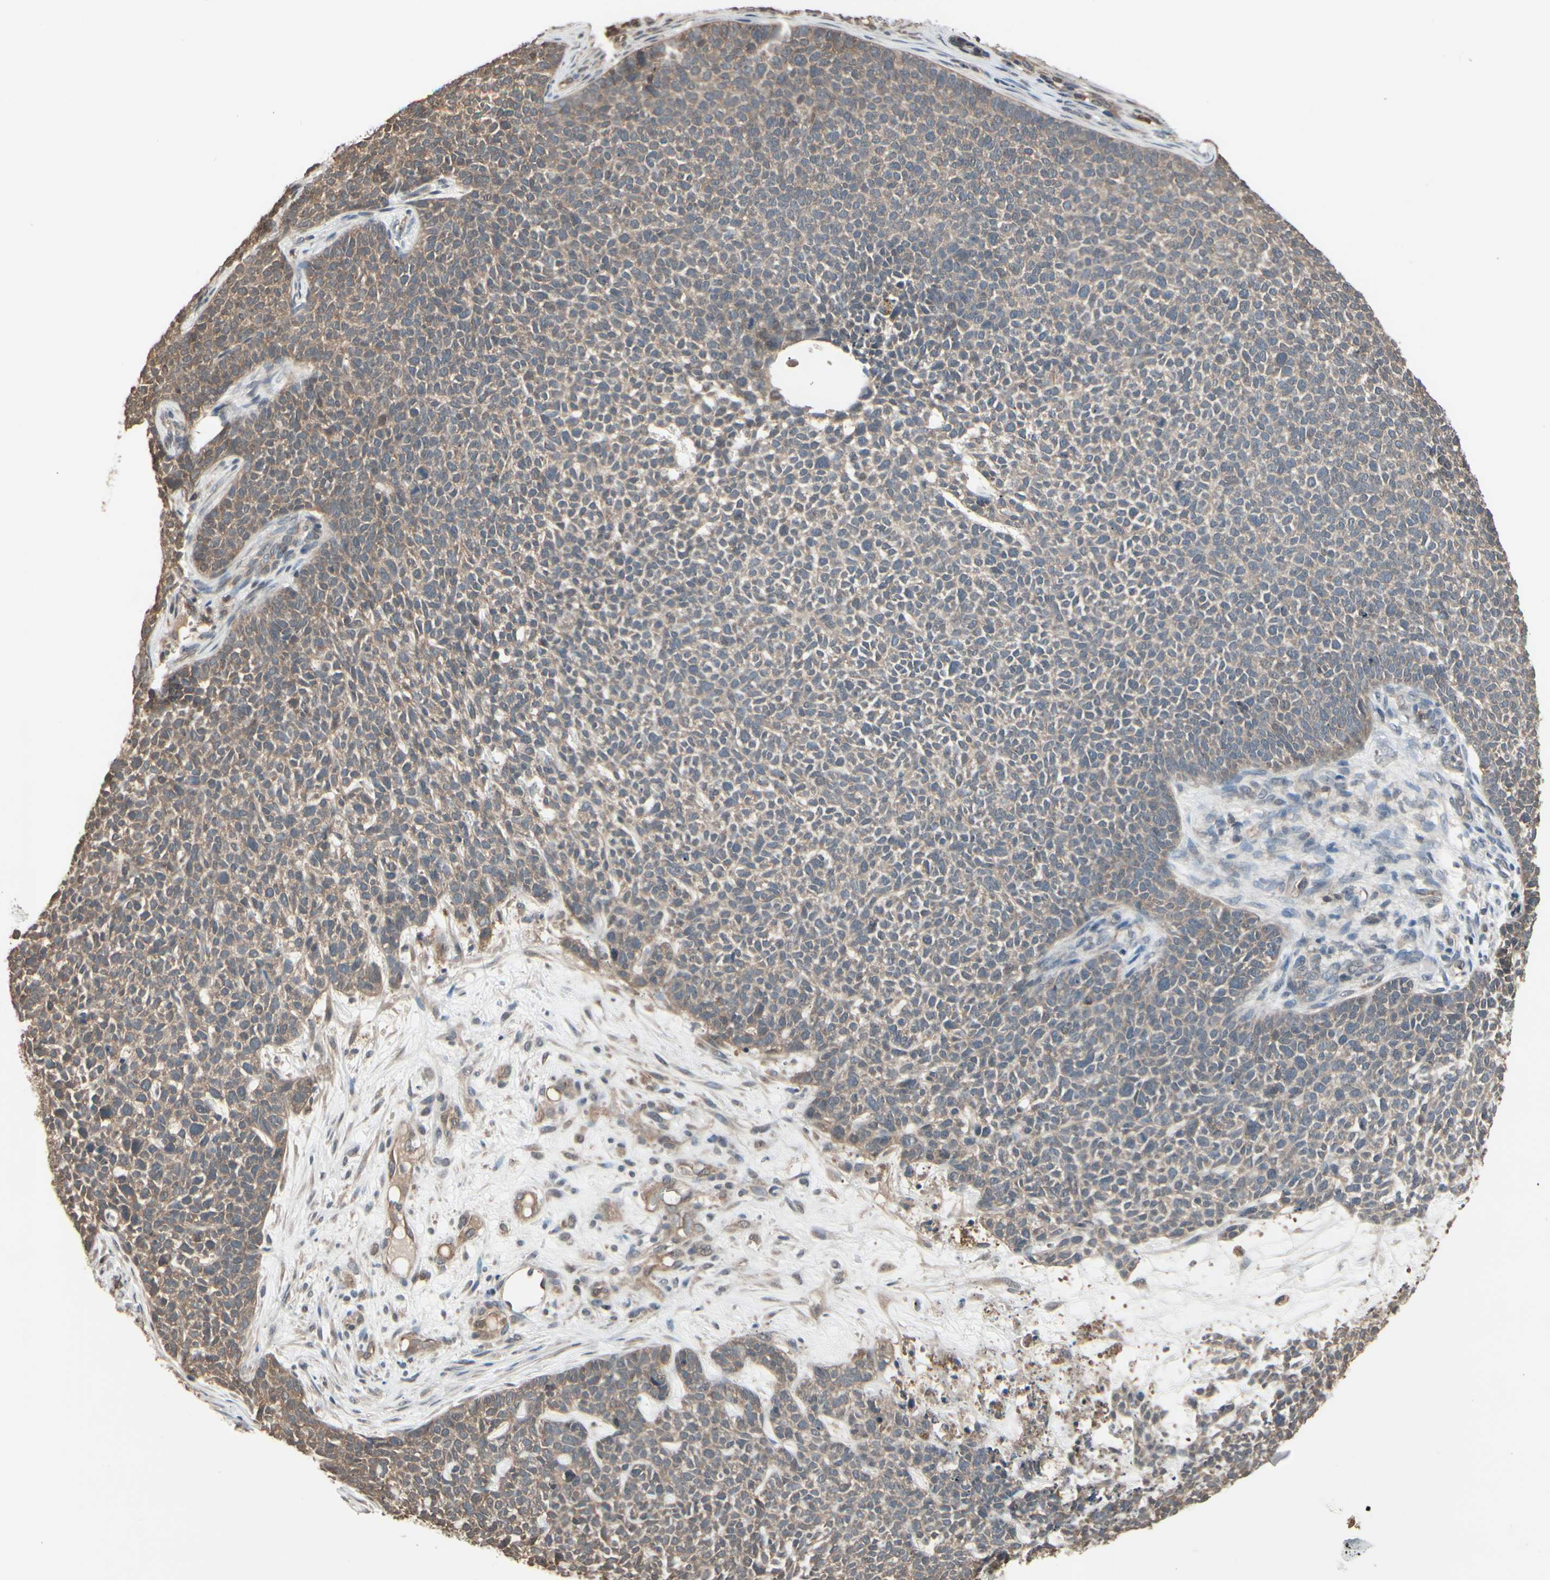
{"staining": {"intensity": "weak", "quantity": ">75%", "location": "cytoplasmic/membranous"}, "tissue": "skin cancer", "cell_type": "Tumor cells", "image_type": "cancer", "snomed": [{"axis": "morphology", "description": "Basal cell carcinoma"}, {"axis": "topography", "description": "Skin"}], "caption": "Skin cancer stained with a brown dye shows weak cytoplasmic/membranous positive staining in approximately >75% of tumor cells.", "gene": "PNPLA7", "patient": {"sex": "female", "age": 84}}